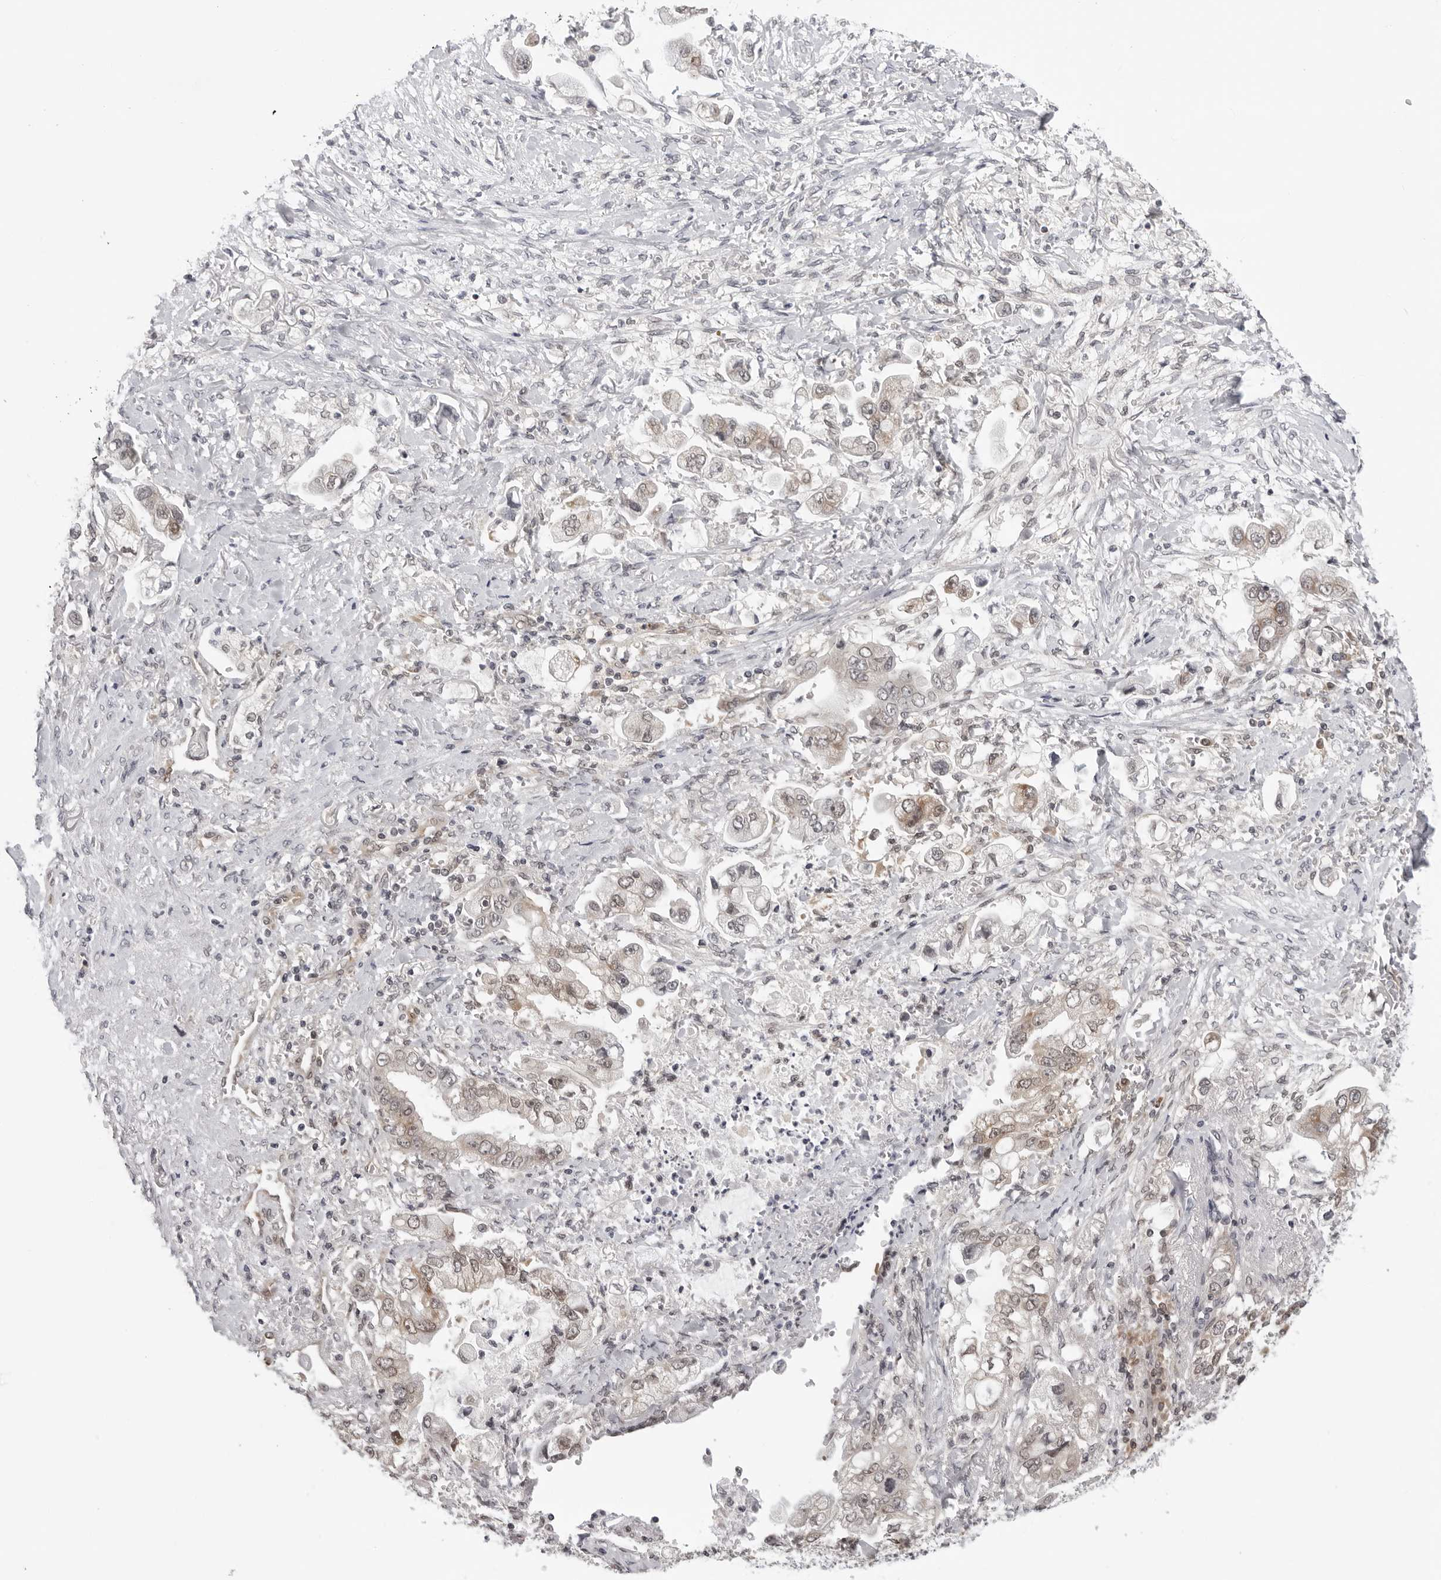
{"staining": {"intensity": "weak", "quantity": "25%-75%", "location": "cytoplasmic/membranous"}, "tissue": "stomach cancer", "cell_type": "Tumor cells", "image_type": "cancer", "snomed": [{"axis": "morphology", "description": "Adenocarcinoma, NOS"}, {"axis": "topography", "description": "Stomach"}], "caption": "This is a histology image of immunohistochemistry (IHC) staining of adenocarcinoma (stomach), which shows weak positivity in the cytoplasmic/membranous of tumor cells.", "gene": "CASP7", "patient": {"sex": "male", "age": 62}}